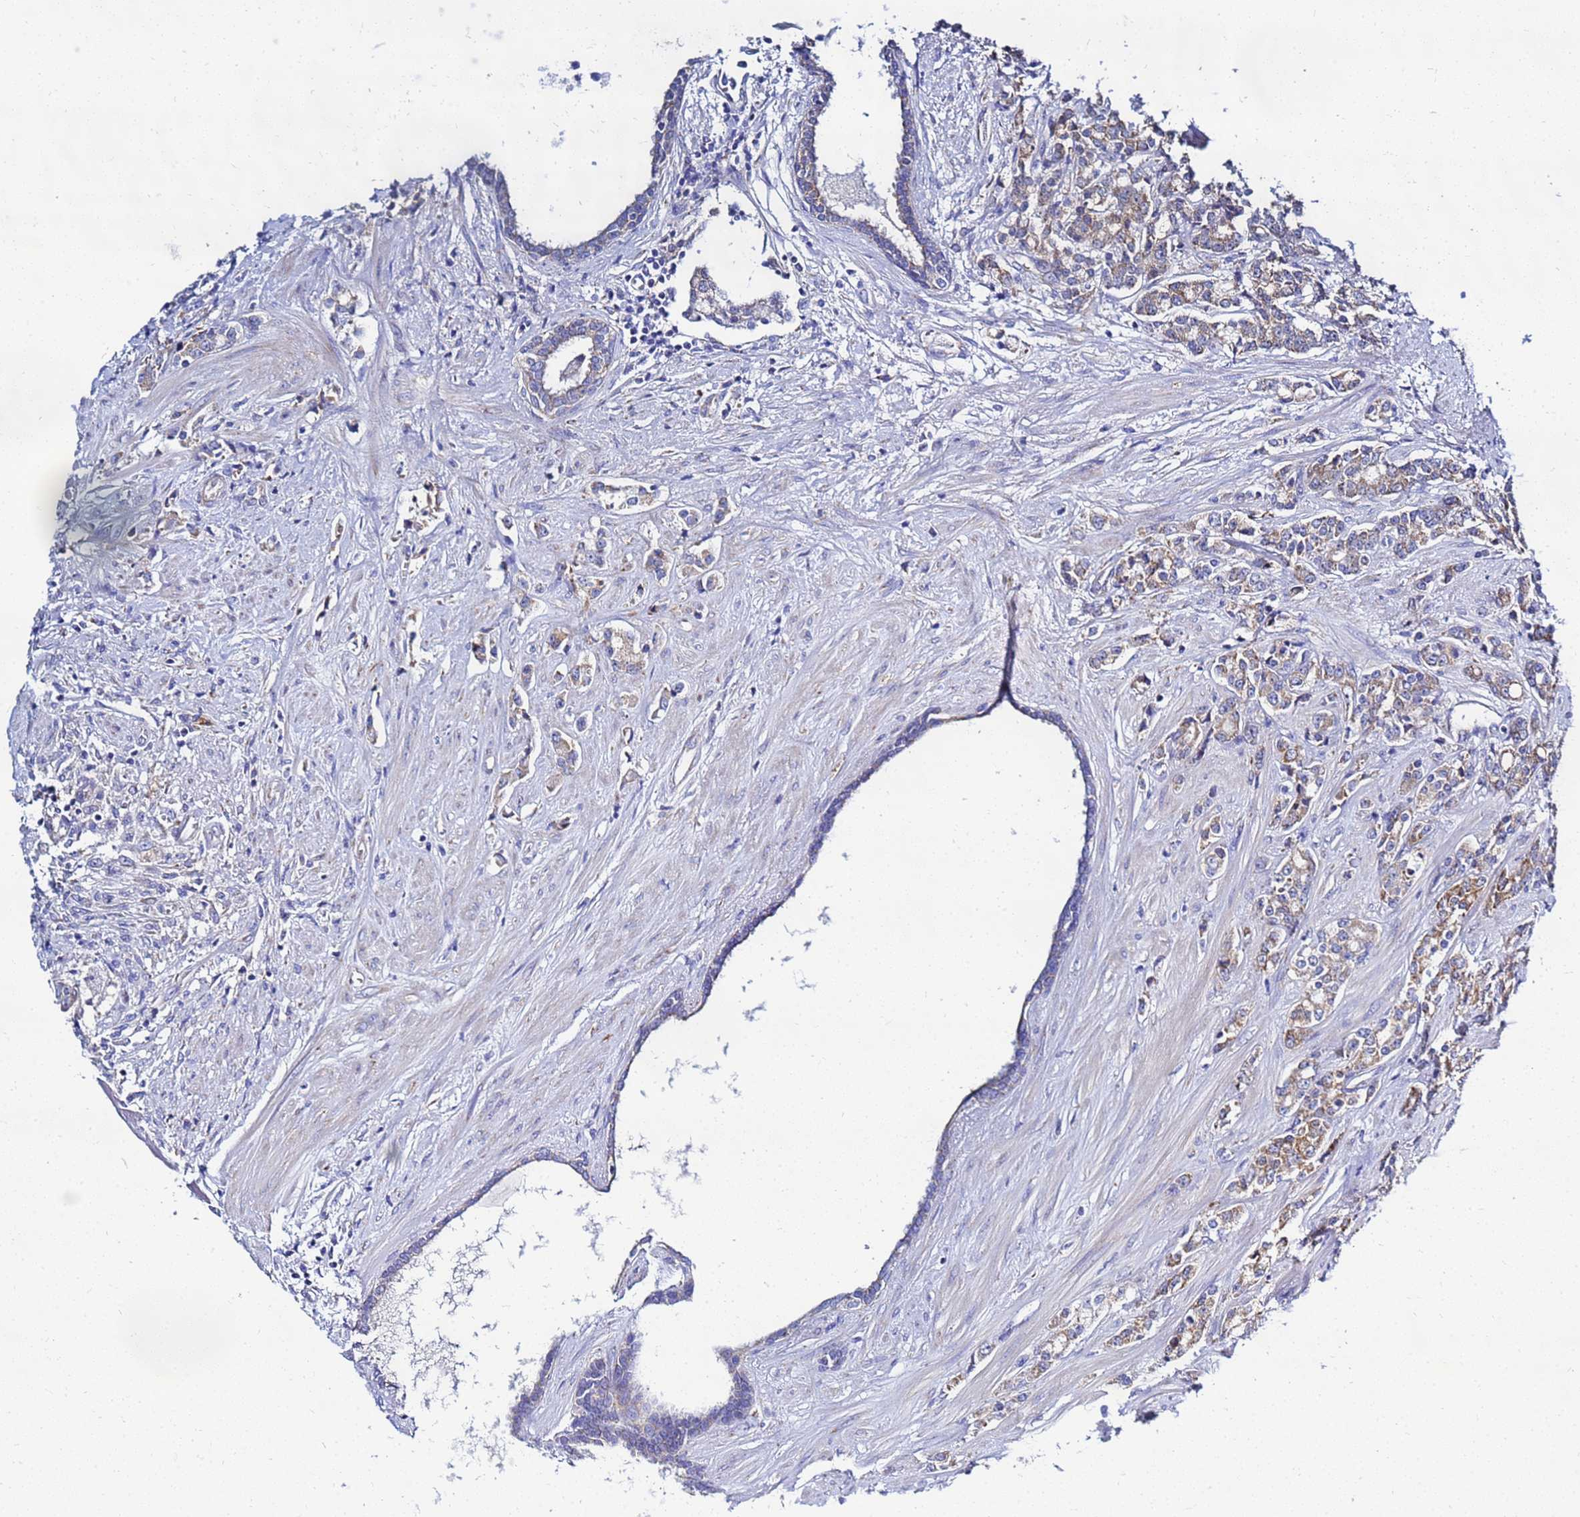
{"staining": {"intensity": "moderate", "quantity": ">75%", "location": "cytoplasmic/membranous"}, "tissue": "prostate cancer", "cell_type": "Tumor cells", "image_type": "cancer", "snomed": [{"axis": "morphology", "description": "Adenocarcinoma, High grade"}, {"axis": "topography", "description": "Prostate"}], "caption": "Brown immunohistochemical staining in human prostate cancer (high-grade adenocarcinoma) shows moderate cytoplasmic/membranous staining in about >75% of tumor cells. The protein is shown in brown color, while the nuclei are stained blue.", "gene": "FAHD2A", "patient": {"sex": "male", "age": 62}}